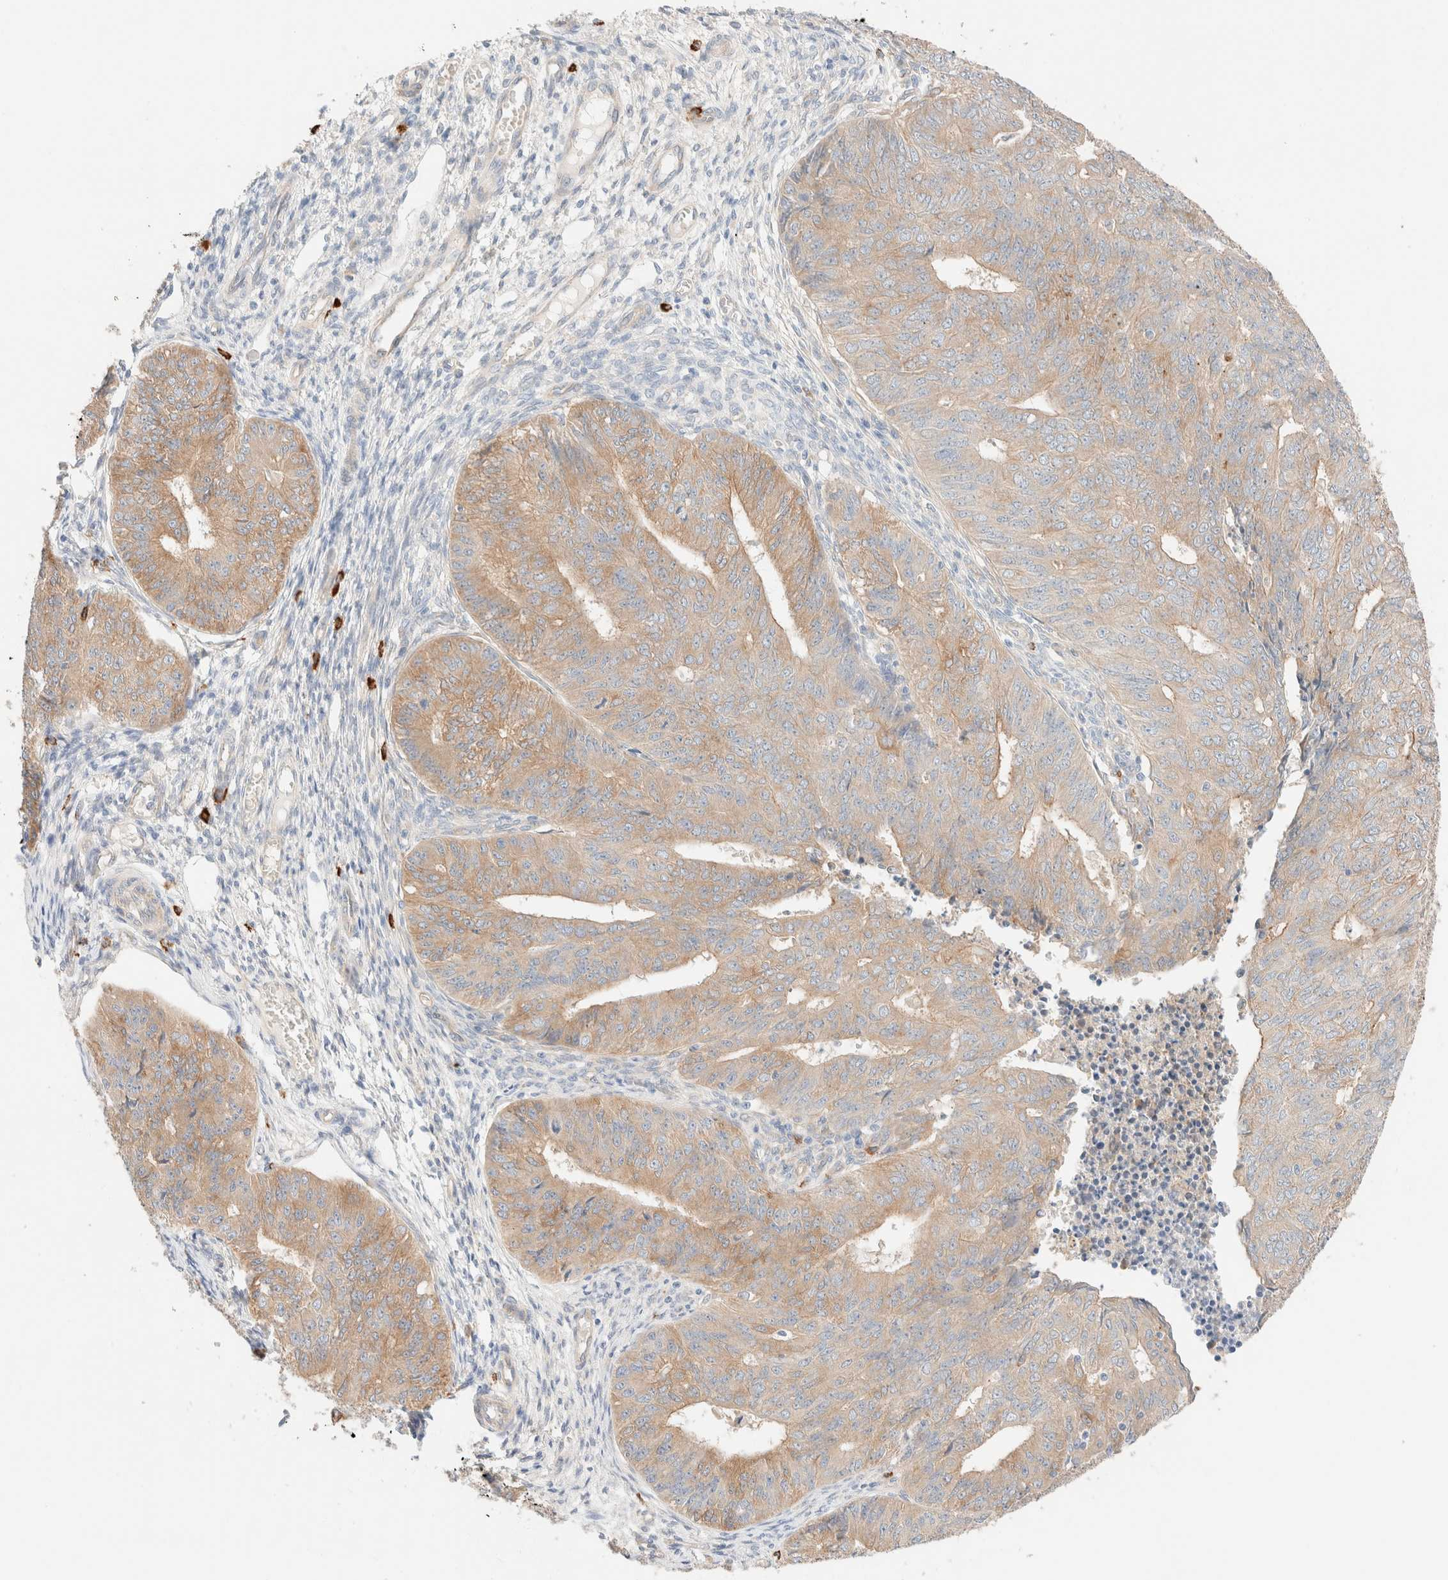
{"staining": {"intensity": "weak", "quantity": ">75%", "location": "cytoplasmic/membranous"}, "tissue": "endometrial cancer", "cell_type": "Tumor cells", "image_type": "cancer", "snomed": [{"axis": "morphology", "description": "Adenocarcinoma, NOS"}, {"axis": "topography", "description": "Endometrium"}], "caption": "A brown stain labels weak cytoplasmic/membranous staining of a protein in adenocarcinoma (endometrial) tumor cells. The staining was performed using DAB (3,3'-diaminobenzidine) to visualize the protein expression in brown, while the nuclei were stained in blue with hematoxylin (Magnification: 20x).", "gene": "NIBAN2", "patient": {"sex": "female", "age": 32}}